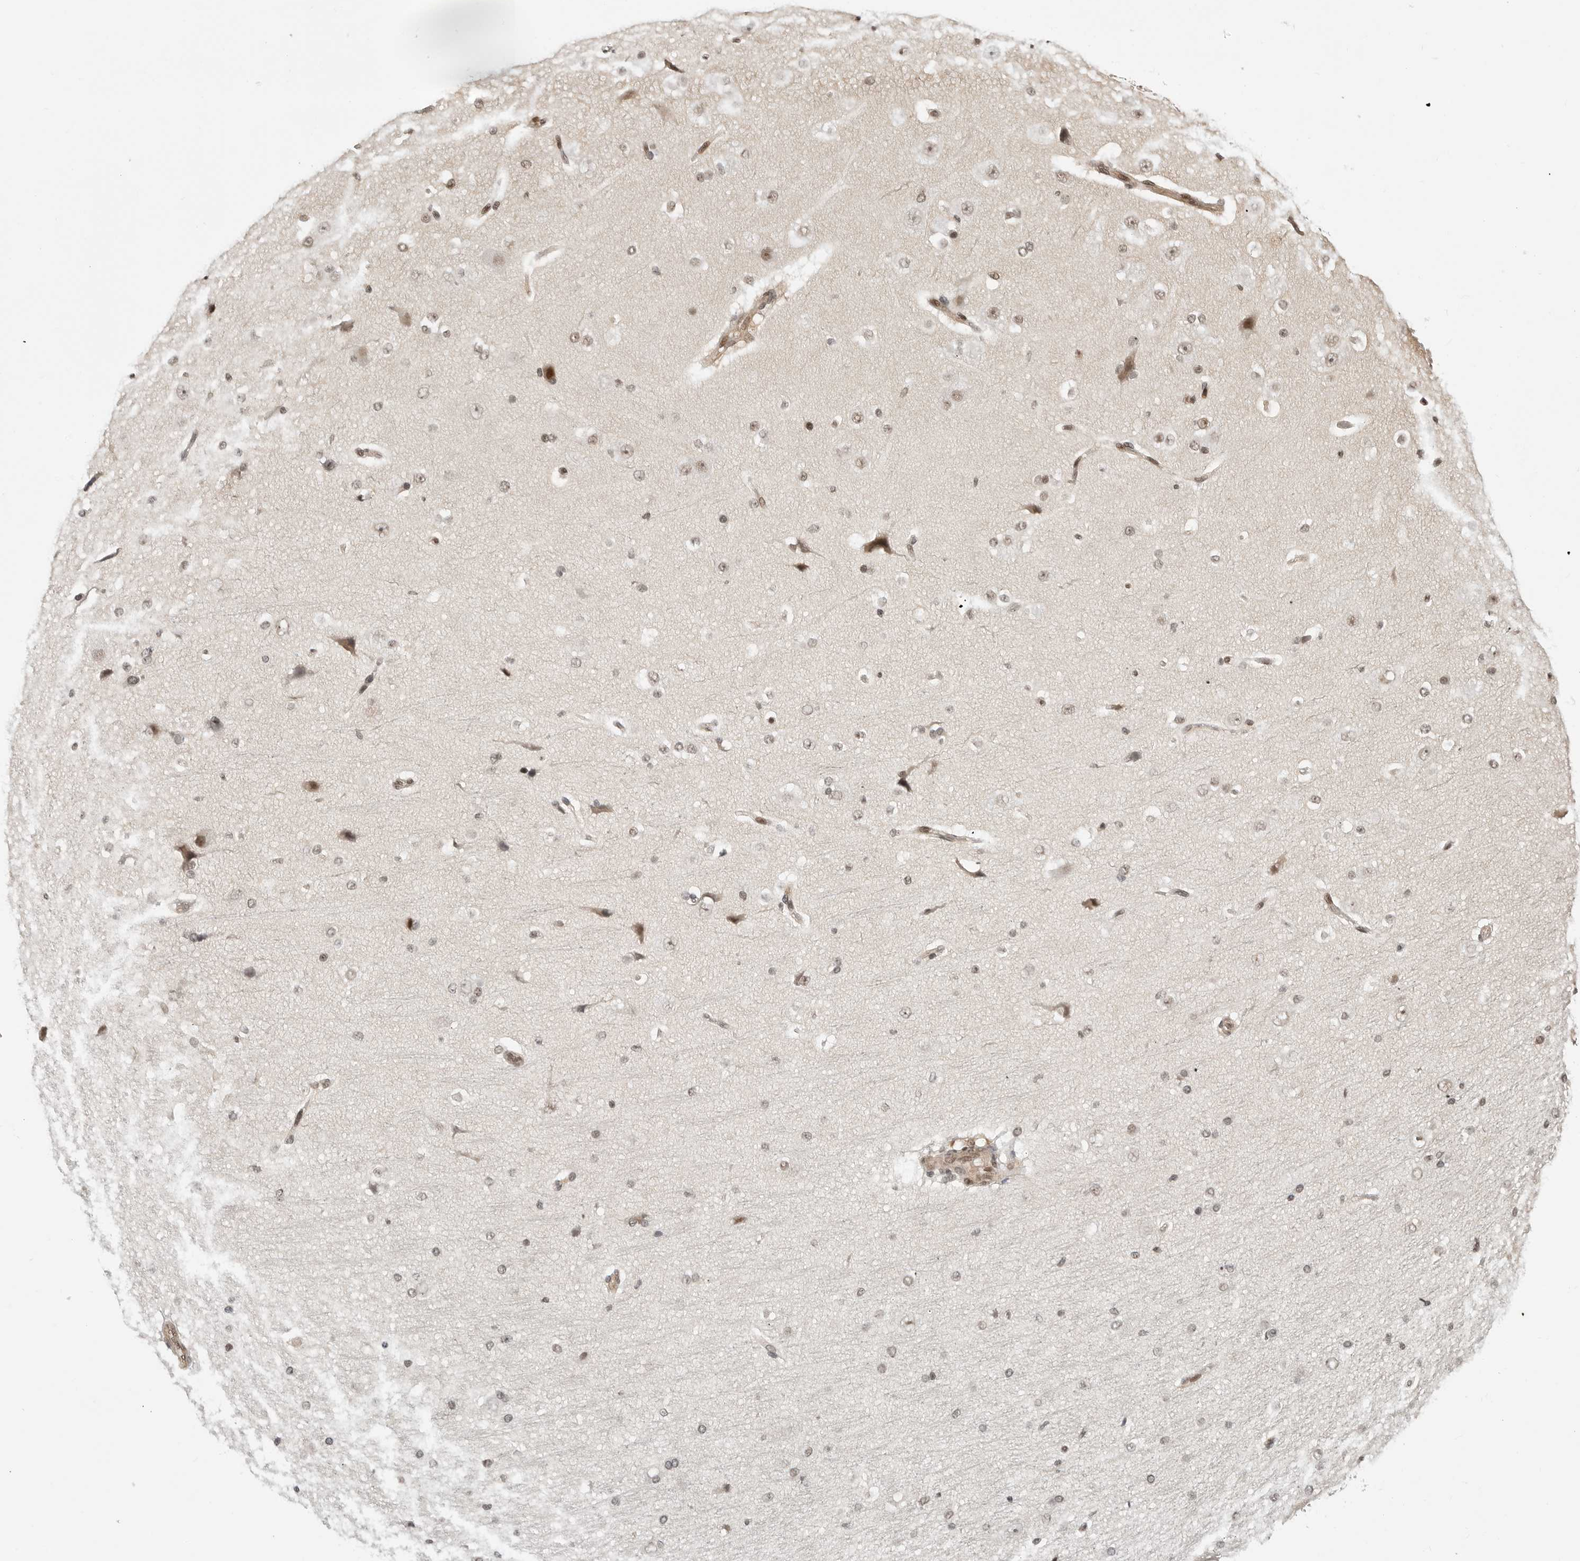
{"staining": {"intensity": "moderate", "quantity": ">75%", "location": "cytoplasmic/membranous"}, "tissue": "cerebral cortex", "cell_type": "Endothelial cells", "image_type": "normal", "snomed": [{"axis": "morphology", "description": "Normal tissue, NOS"}, {"axis": "morphology", "description": "Developmental malformation"}, {"axis": "topography", "description": "Cerebral cortex"}], "caption": "Protein analysis of unremarkable cerebral cortex shows moderate cytoplasmic/membranous staining in about >75% of endothelial cells. (DAB (3,3'-diaminobenzidine) = brown stain, brightfield microscopy at high magnification).", "gene": "C8orf33", "patient": {"sex": "female", "age": 30}}